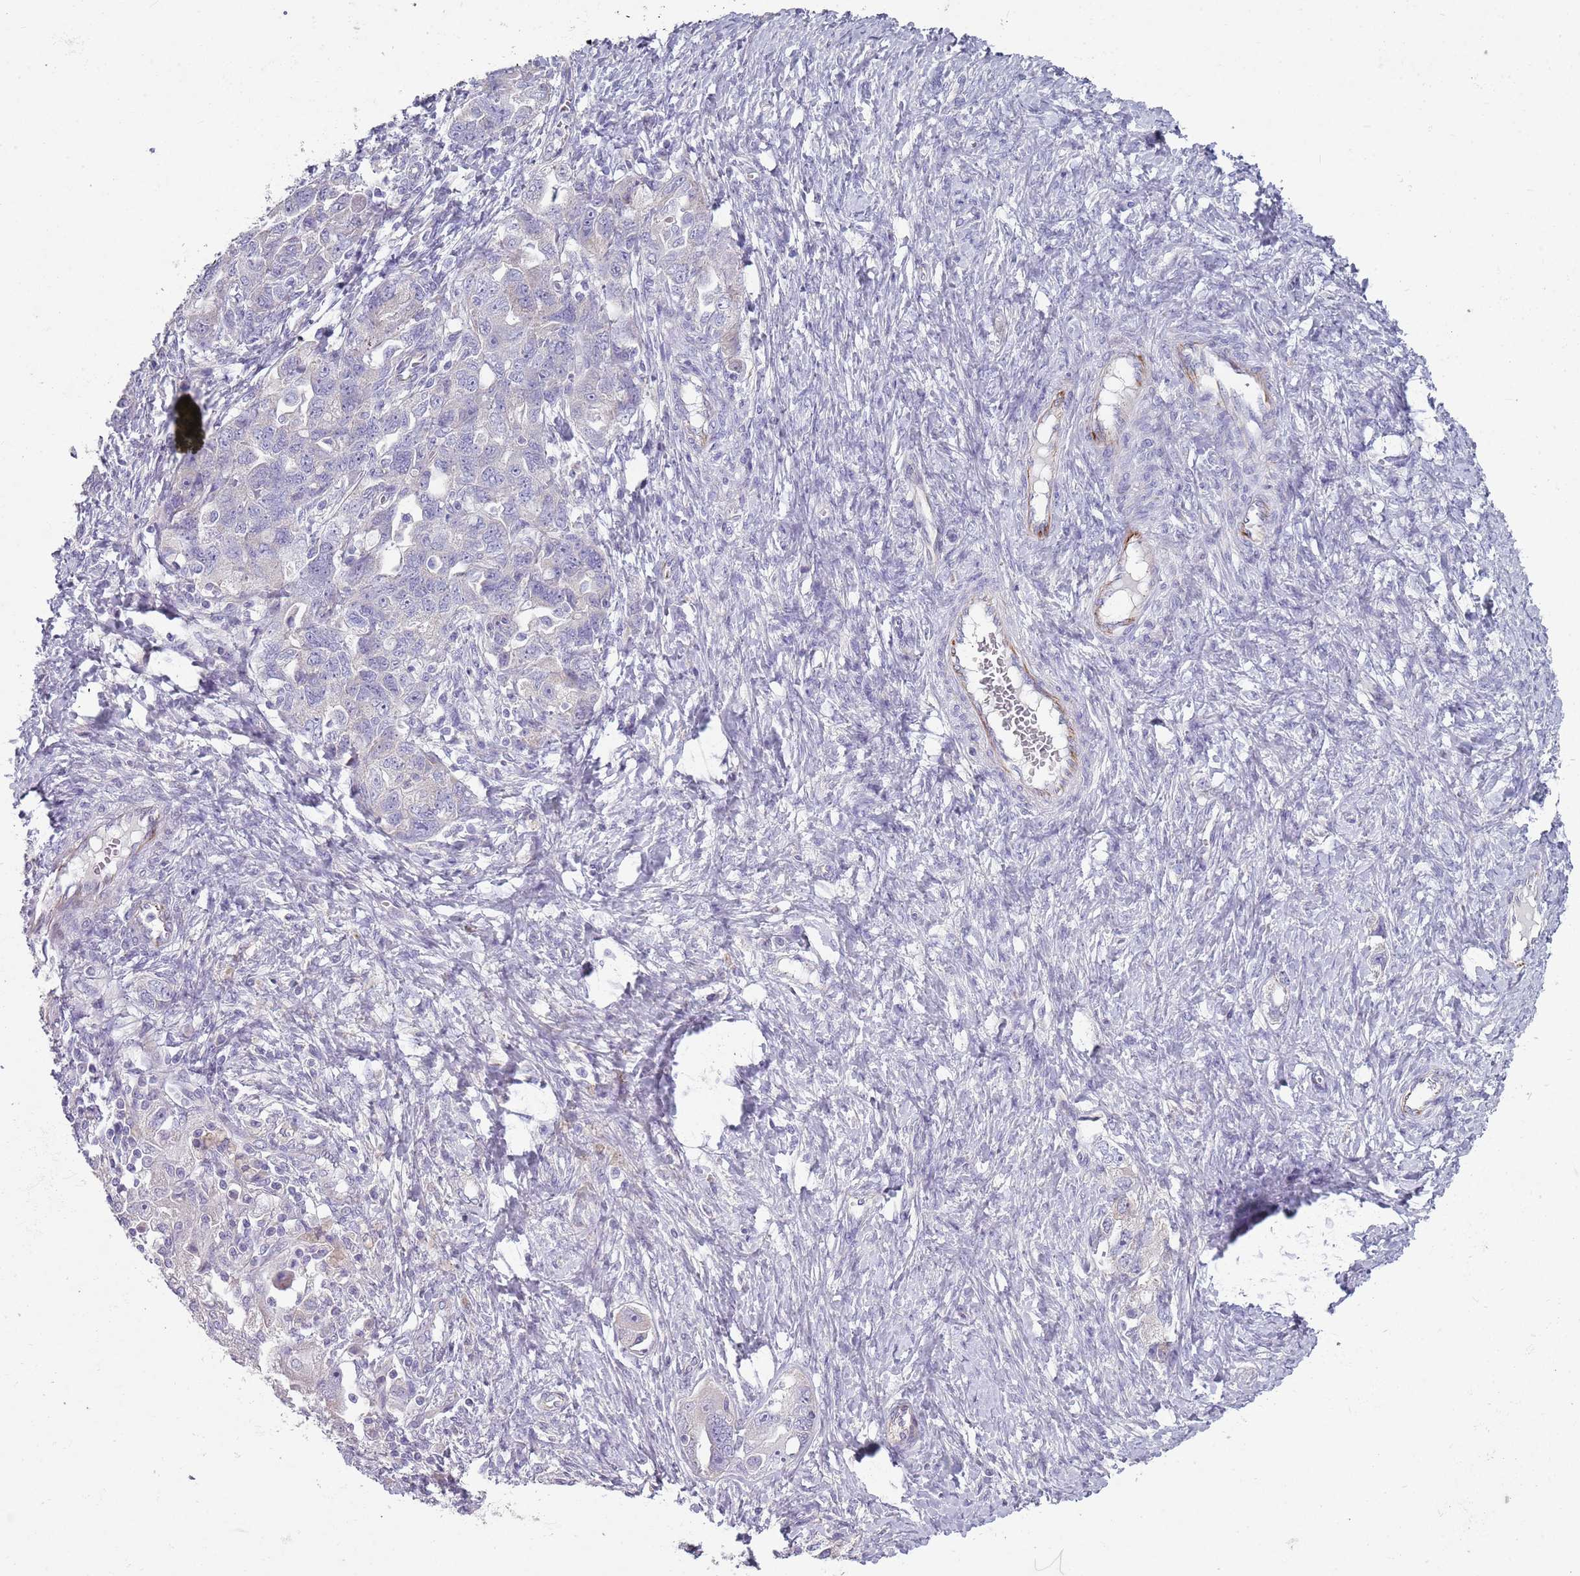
{"staining": {"intensity": "negative", "quantity": "none", "location": "none"}, "tissue": "ovarian cancer", "cell_type": "Tumor cells", "image_type": "cancer", "snomed": [{"axis": "morphology", "description": "Carcinoma, NOS"}, {"axis": "morphology", "description": "Cystadenocarcinoma, serous, NOS"}, {"axis": "topography", "description": "Ovary"}], "caption": "This histopathology image is of ovarian serous cystadenocarcinoma stained with immunohistochemistry to label a protein in brown with the nuclei are counter-stained blue. There is no expression in tumor cells.", "gene": "ZNF583", "patient": {"sex": "female", "age": 69}}